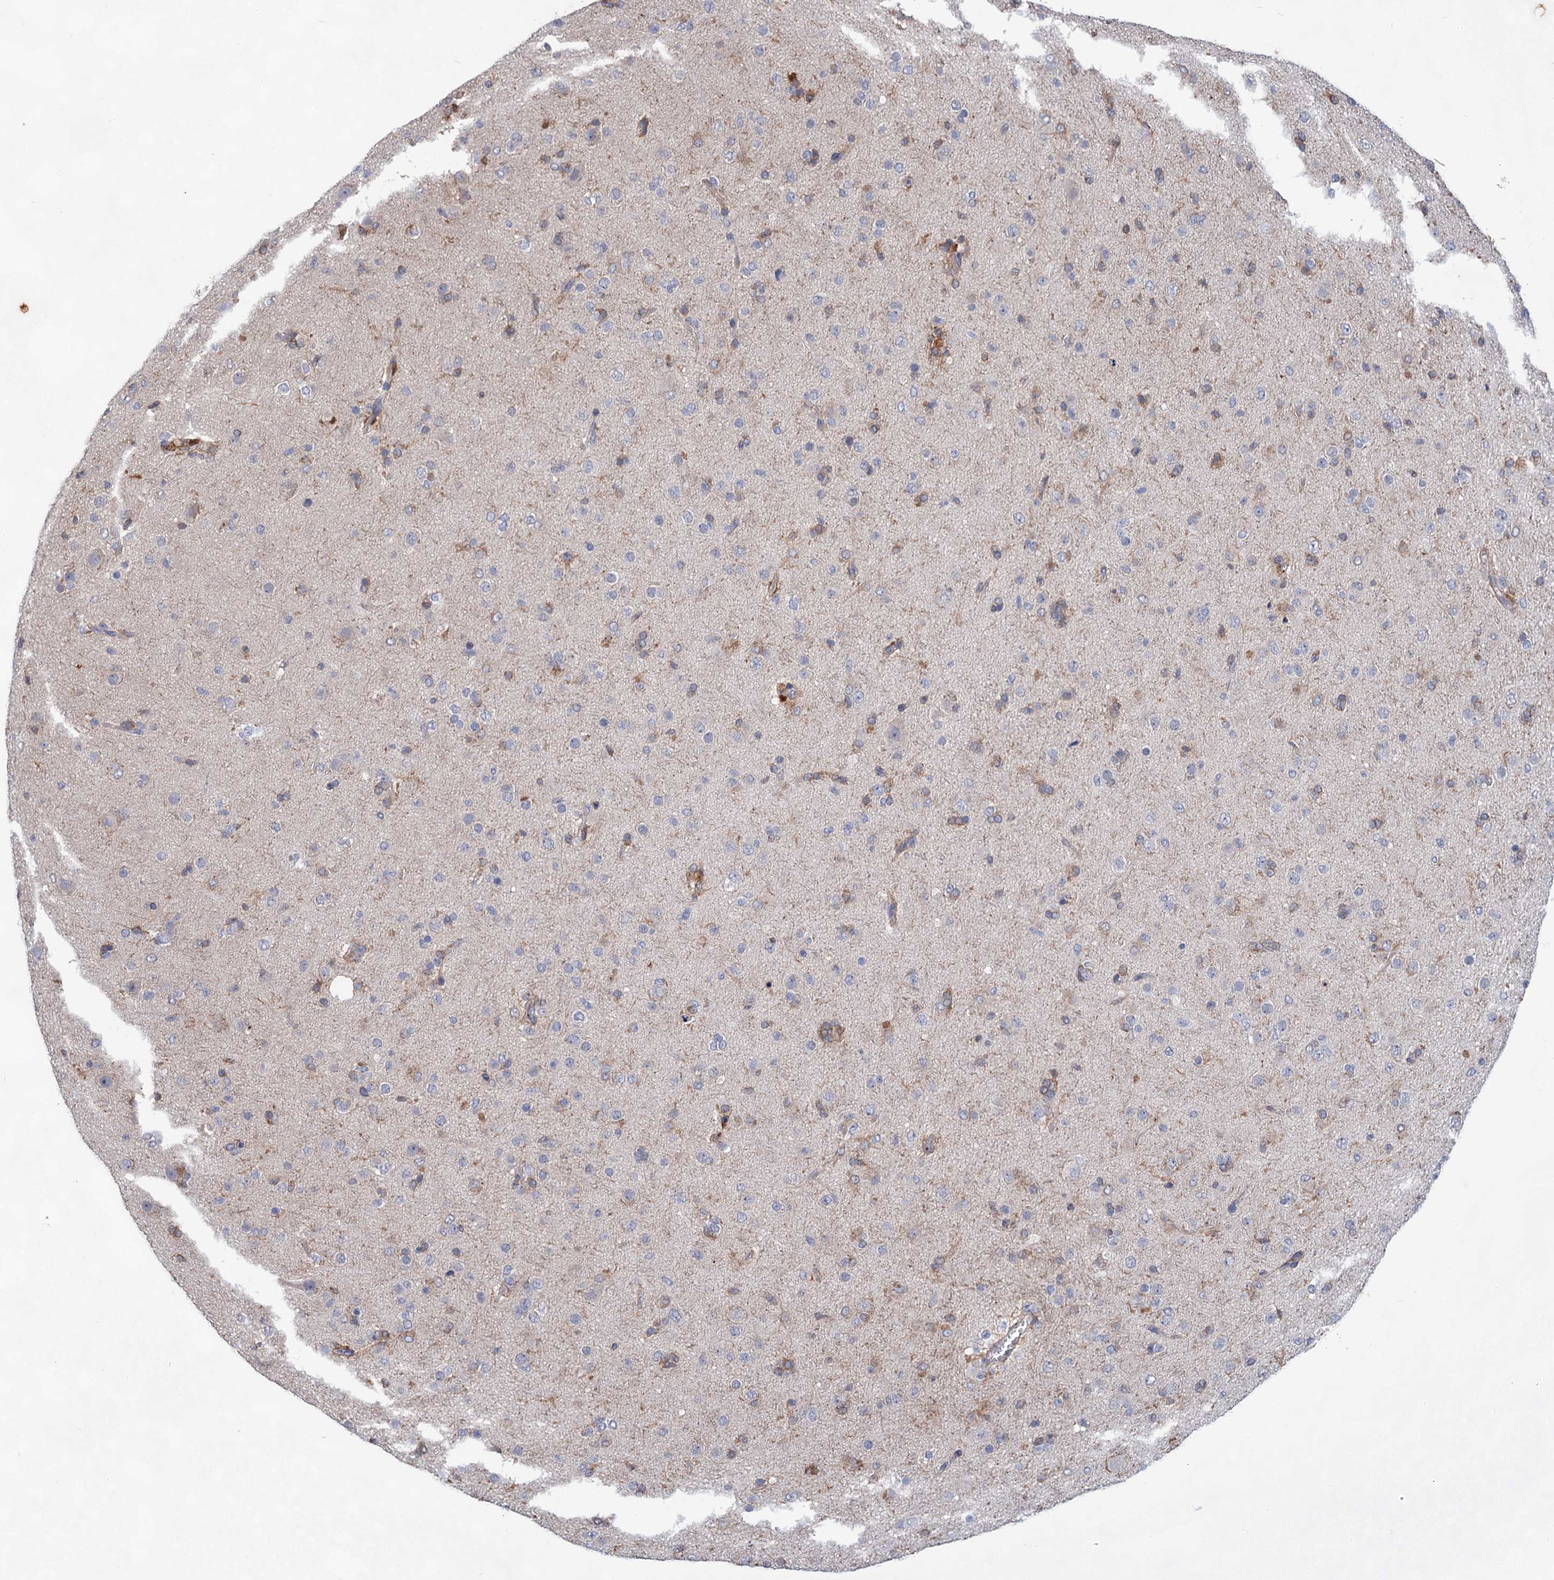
{"staining": {"intensity": "negative", "quantity": "none", "location": "none"}, "tissue": "glioma", "cell_type": "Tumor cells", "image_type": "cancer", "snomed": [{"axis": "morphology", "description": "Glioma, malignant, Low grade"}, {"axis": "topography", "description": "Brain"}], "caption": "An immunohistochemistry image of glioma is shown. There is no staining in tumor cells of glioma. (Brightfield microscopy of DAB immunohistochemistry at high magnification).", "gene": "TMTC3", "patient": {"sex": "male", "age": 65}}